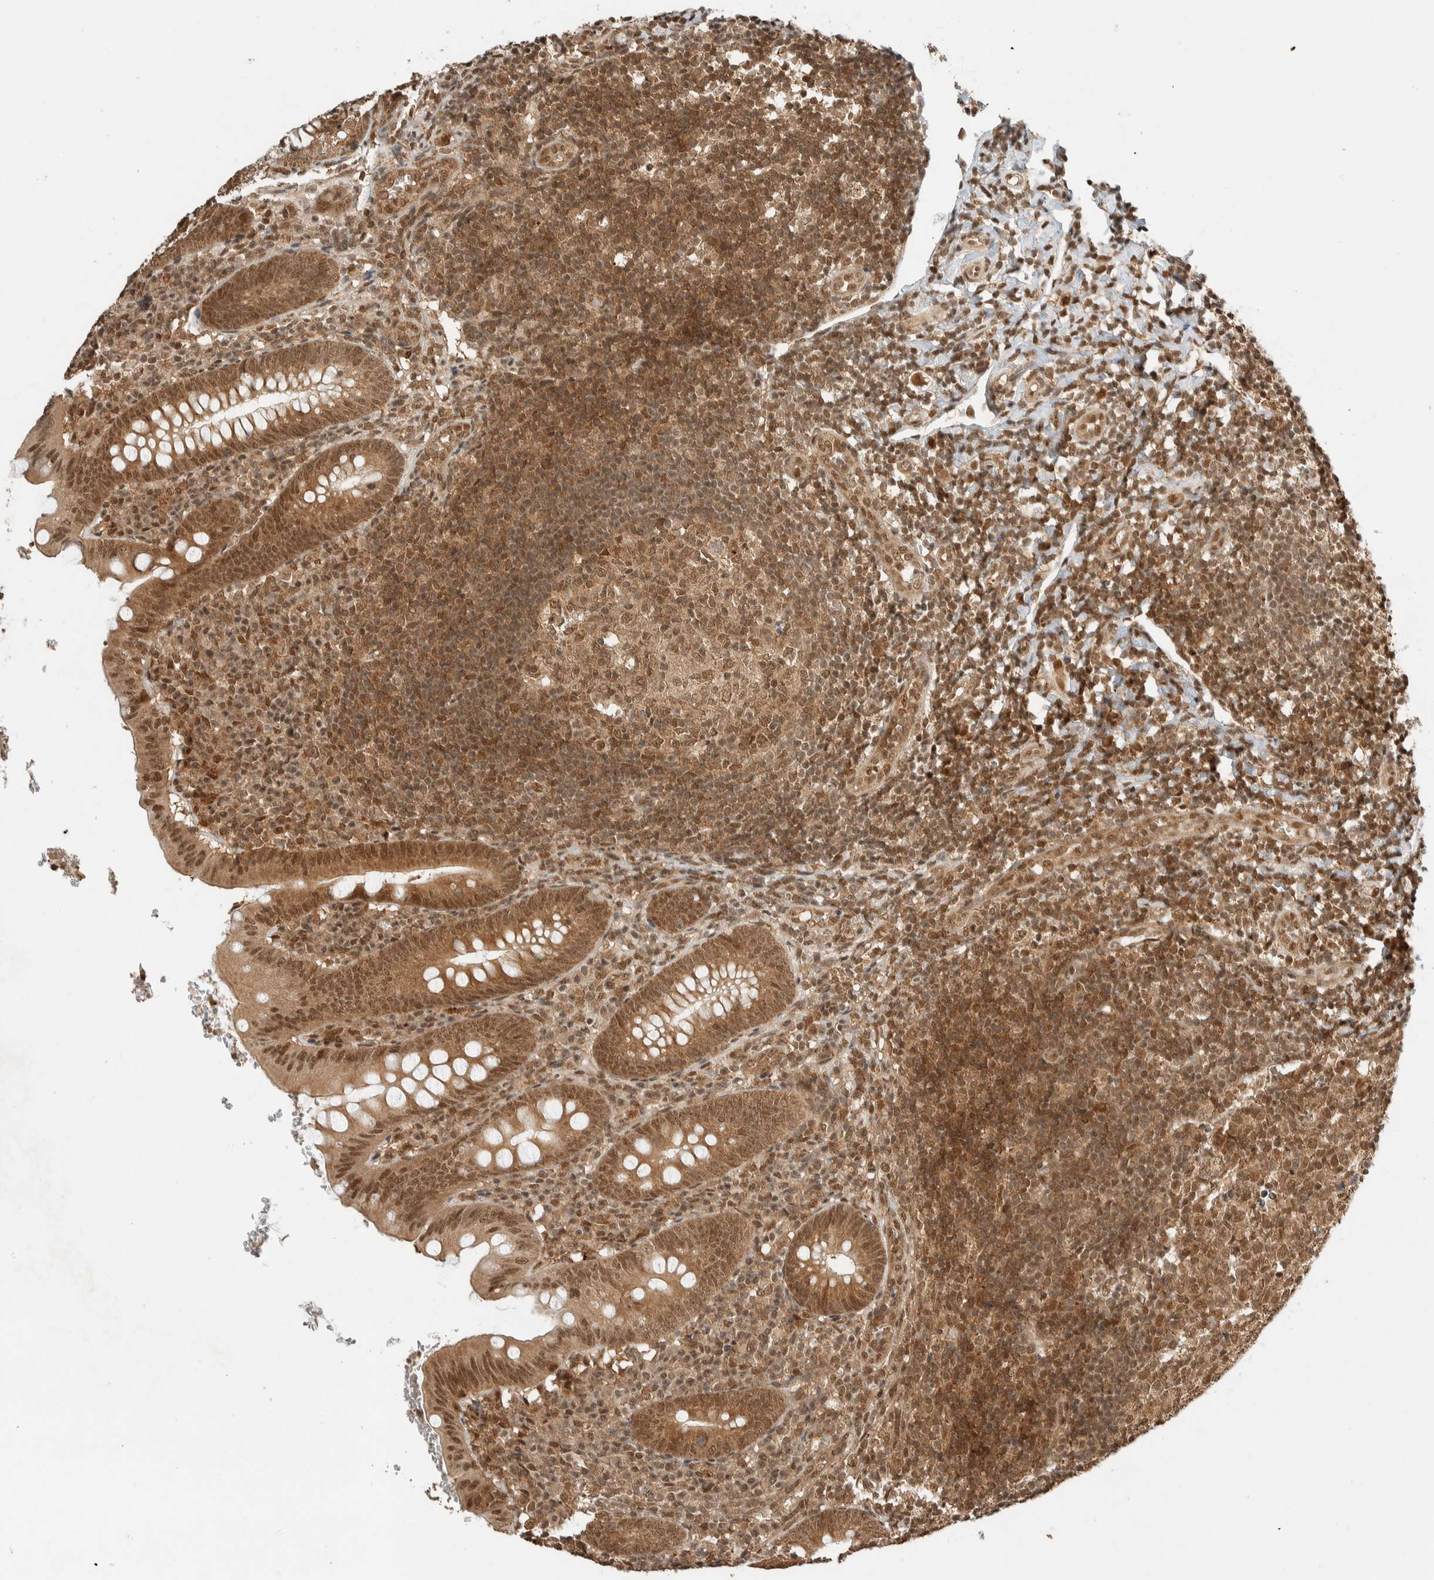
{"staining": {"intensity": "strong", "quantity": ">75%", "location": "cytoplasmic/membranous,nuclear"}, "tissue": "appendix", "cell_type": "Glandular cells", "image_type": "normal", "snomed": [{"axis": "morphology", "description": "Normal tissue, NOS"}, {"axis": "topography", "description": "Appendix"}], "caption": "This is a photomicrograph of IHC staining of benign appendix, which shows strong positivity in the cytoplasmic/membranous,nuclear of glandular cells.", "gene": "ZBTB2", "patient": {"sex": "male", "age": 8}}